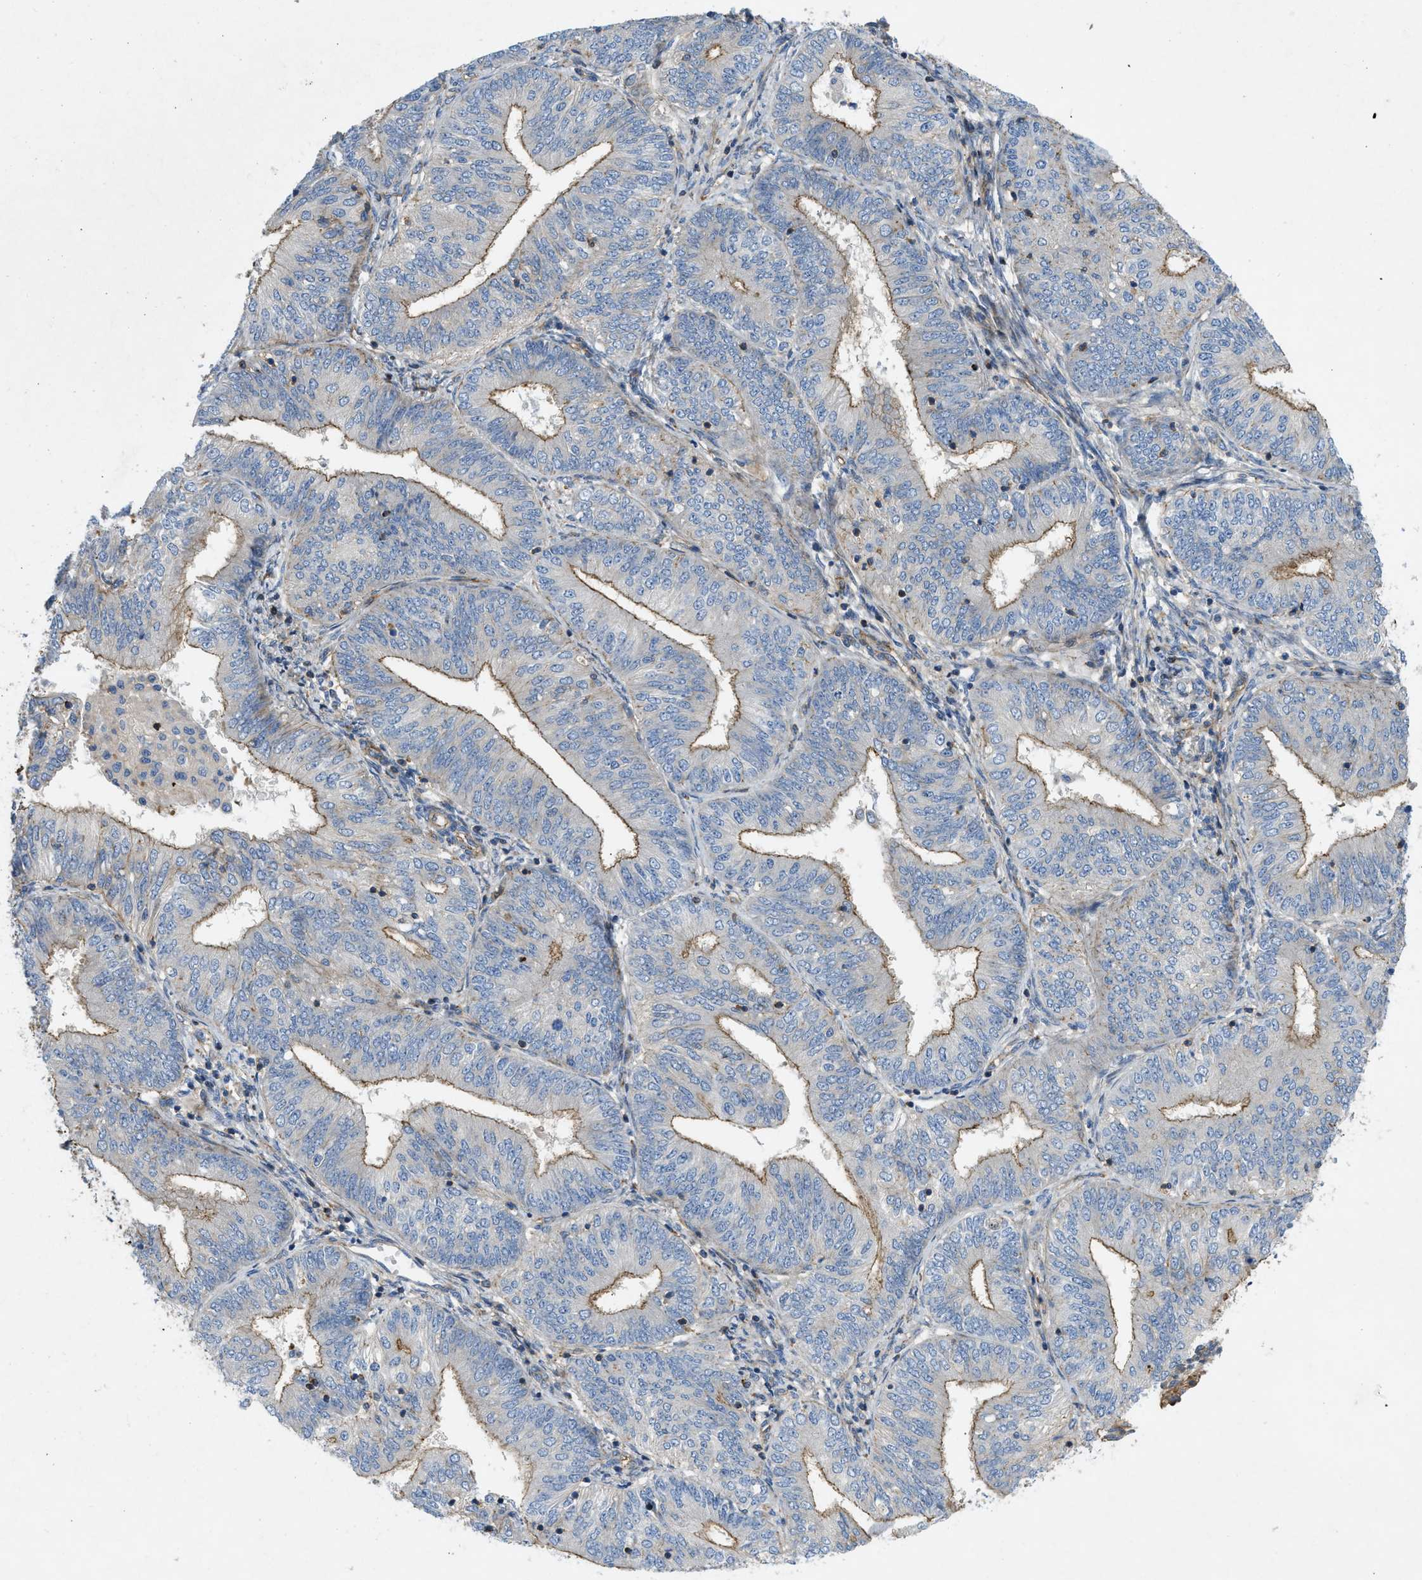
{"staining": {"intensity": "moderate", "quantity": "25%-75%", "location": "cytoplasmic/membranous"}, "tissue": "endometrial cancer", "cell_type": "Tumor cells", "image_type": "cancer", "snomed": [{"axis": "morphology", "description": "Adenocarcinoma, NOS"}, {"axis": "topography", "description": "Endometrium"}], "caption": "Human adenocarcinoma (endometrial) stained with a protein marker exhibits moderate staining in tumor cells.", "gene": "NYNRIN", "patient": {"sex": "female", "age": 58}}